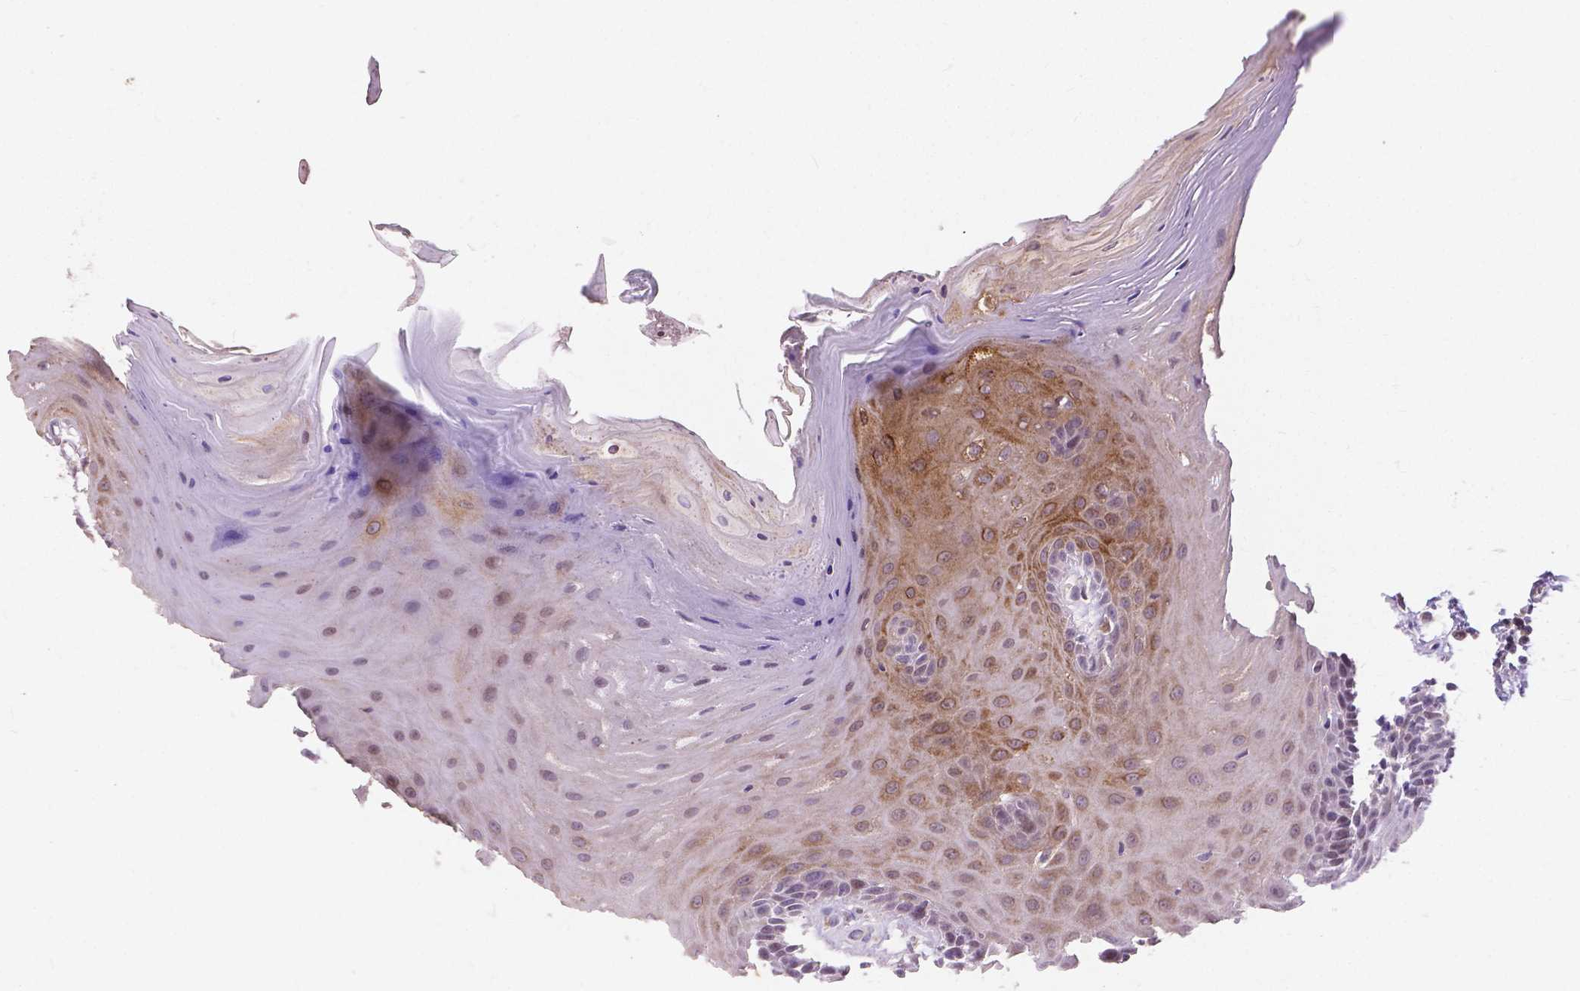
{"staining": {"intensity": "weak", "quantity": "25%-75%", "location": "cytoplasmic/membranous"}, "tissue": "oral mucosa", "cell_type": "Squamous epithelial cells", "image_type": "normal", "snomed": [{"axis": "morphology", "description": "Normal tissue, NOS"}, {"axis": "morphology", "description": "Normal morphology"}, {"axis": "topography", "description": "Oral tissue"}], "caption": "Immunohistochemistry photomicrograph of normal oral mucosa stained for a protein (brown), which displays low levels of weak cytoplasmic/membranous positivity in about 25%-75% of squamous epithelial cells.", "gene": "MYH14", "patient": {"sex": "female", "age": 76}}